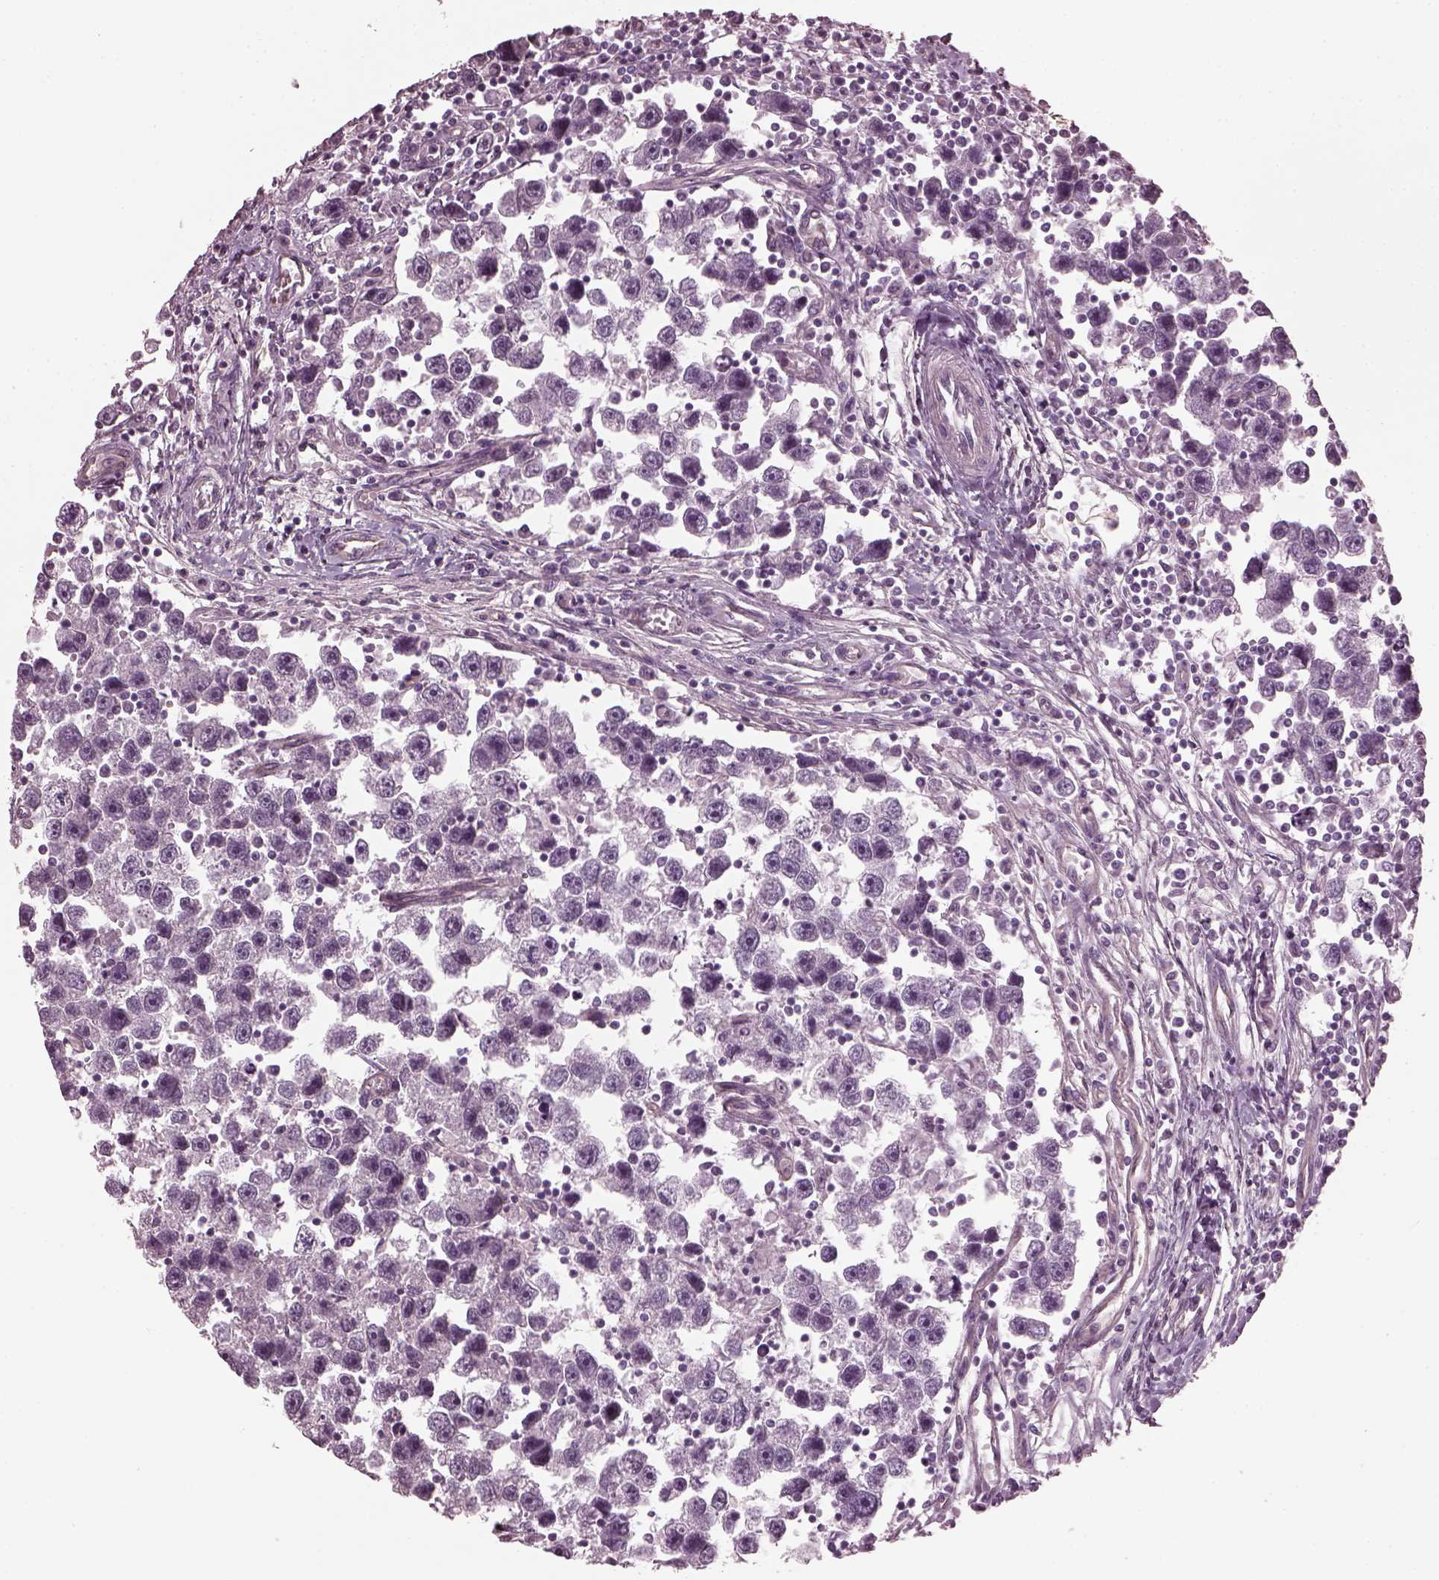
{"staining": {"intensity": "negative", "quantity": "none", "location": "none"}, "tissue": "testis cancer", "cell_type": "Tumor cells", "image_type": "cancer", "snomed": [{"axis": "morphology", "description": "Seminoma, NOS"}, {"axis": "topography", "description": "Testis"}], "caption": "Micrograph shows no significant protein positivity in tumor cells of testis cancer.", "gene": "ODAD1", "patient": {"sex": "male", "age": 30}}